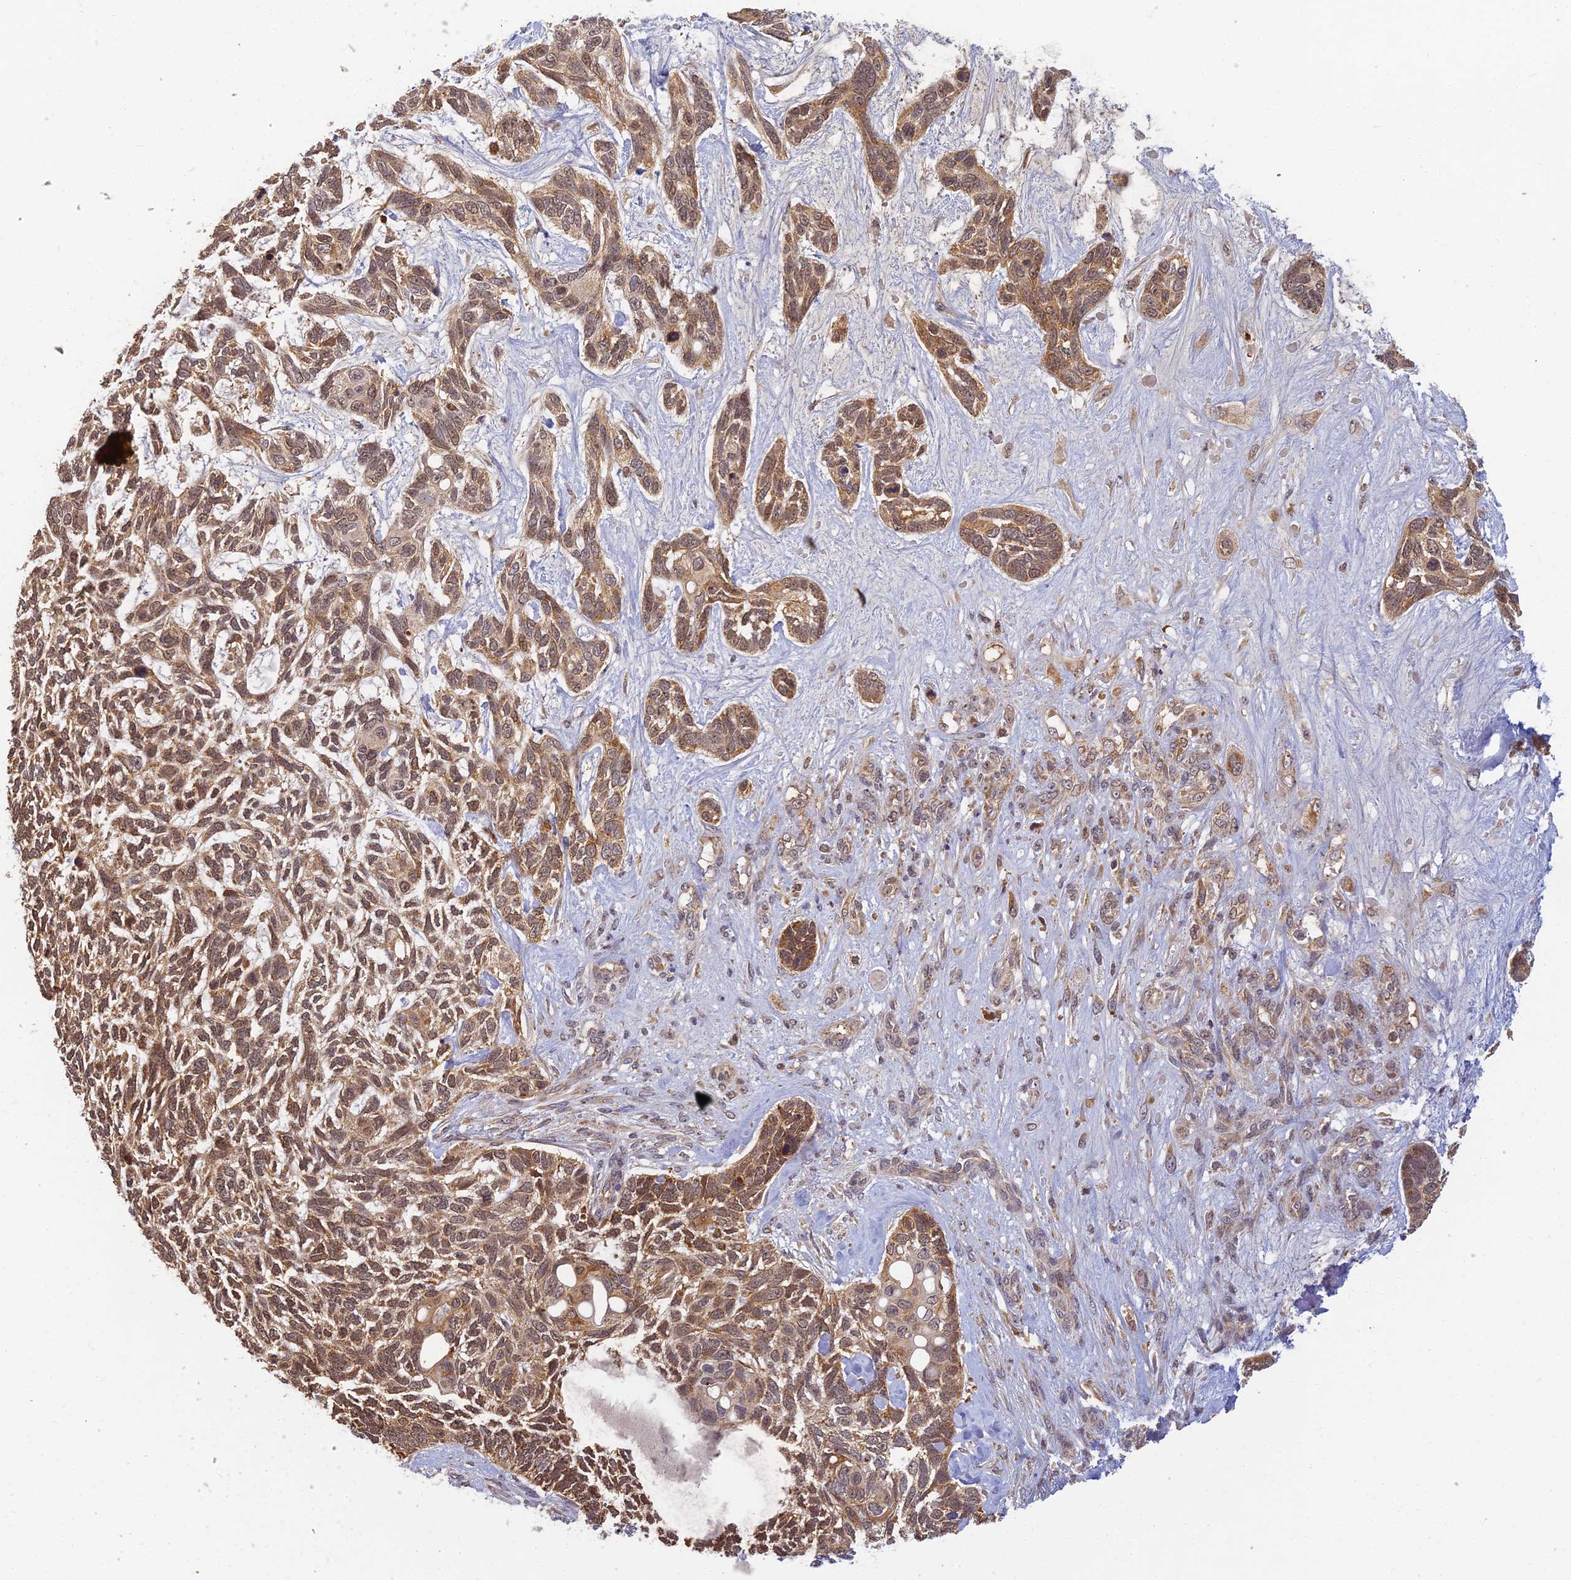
{"staining": {"intensity": "moderate", "quantity": ">75%", "location": "cytoplasmic/membranous,nuclear"}, "tissue": "skin cancer", "cell_type": "Tumor cells", "image_type": "cancer", "snomed": [{"axis": "morphology", "description": "Basal cell carcinoma"}, {"axis": "topography", "description": "Skin"}], "caption": "Moderate cytoplasmic/membranous and nuclear protein expression is appreciated in about >75% of tumor cells in basal cell carcinoma (skin).", "gene": "RGL3", "patient": {"sex": "male", "age": 88}}